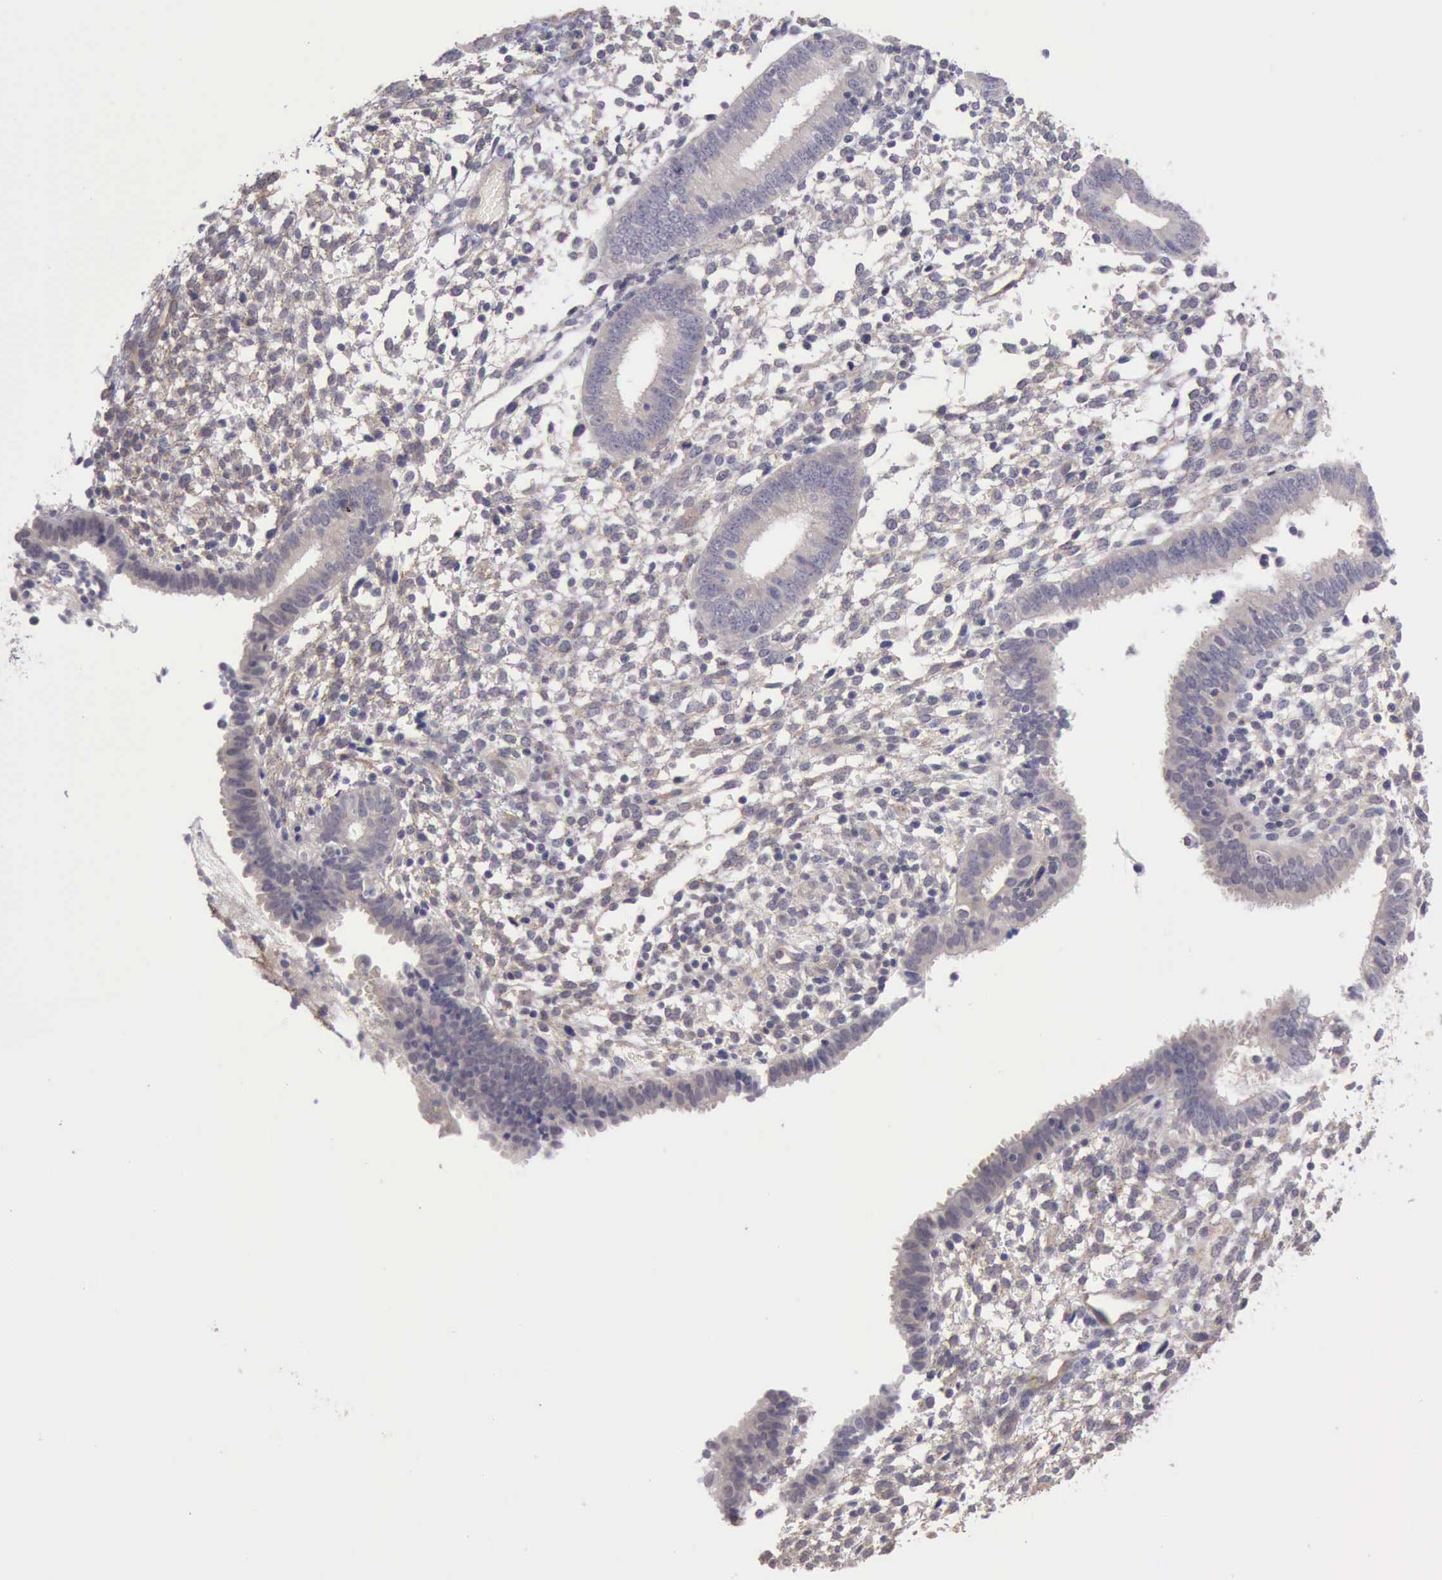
{"staining": {"intensity": "weak", "quantity": "<25%", "location": "cytoplasmic/membranous"}, "tissue": "endometrium", "cell_type": "Cells in endometrial stroma", "image_type": "normal", "snomed": [{"axis": "morphology", "description": "Normal tissue, NOS"}, {"axis": "topography", "description": "Endometrium"}], "caption": "High power microscopy histopathology image of an immunohistochemistry (IHC) micrograph of unremarkable endometrium, revealing no significant positivity in cells in endometrial stroma.", "gene": "KCND1", "patient": {"sex": "female", "age": 35}}